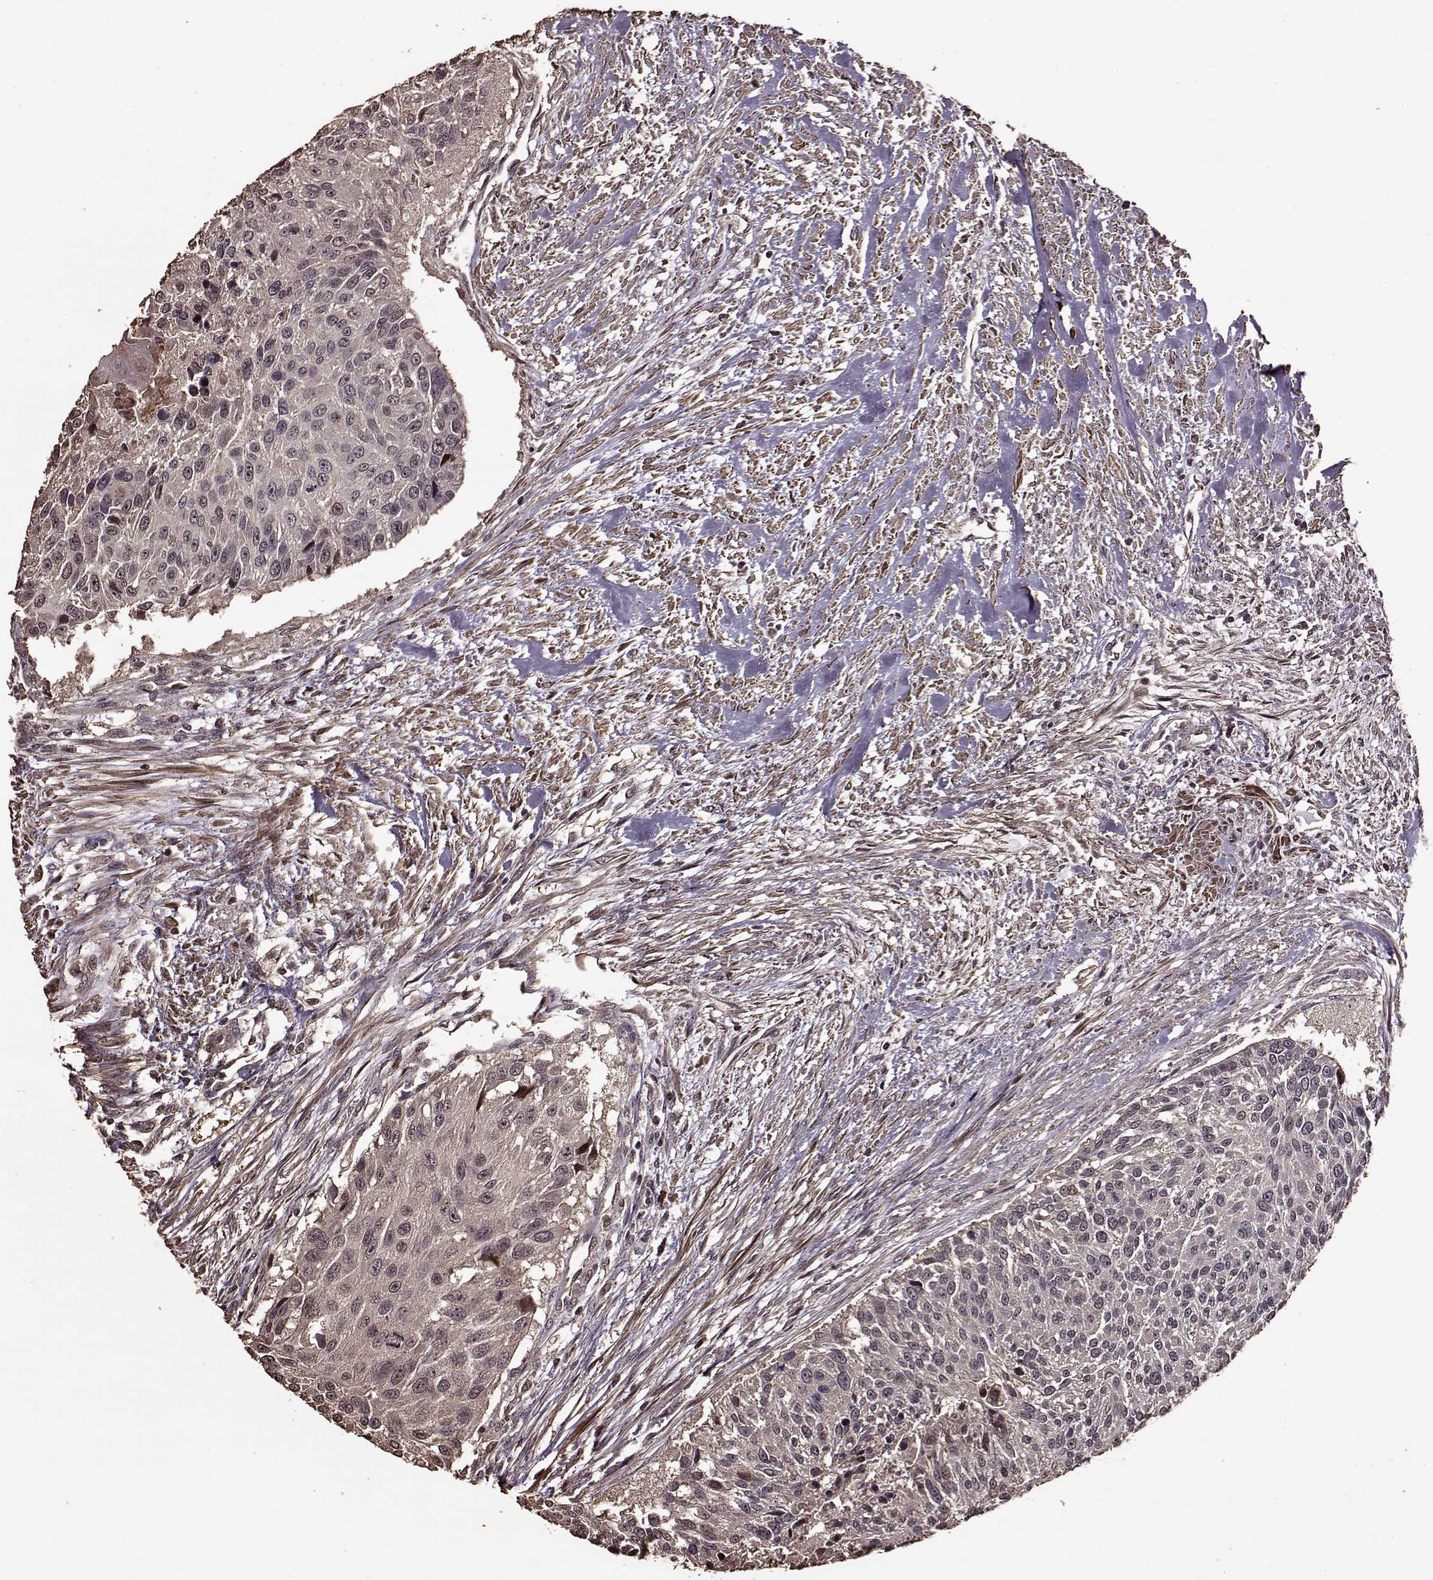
{"staining": {"intensity": "weak", "quantity": "<25%", "location": "cytoplasmic/membranous,nuclear"}, "tissue": "urothelial cancer", "cell_type": "Tumor cells", "image_type": "cancer", "snomed": [{"axis": "morphology", "description": "Urothelial carcinoma, NOS"}, {"axis": "topography", "description": "Urinary bladder"}], "caption": "High power microscopy image of an immunohistochemistry (IHC) micrograph of transitional cell carcinoma, revealing no significant expression in tumor cells. Nuclei are stained in blue.", "gene": "FBXW11", "patient": {"sex": "male", "age": 55}}